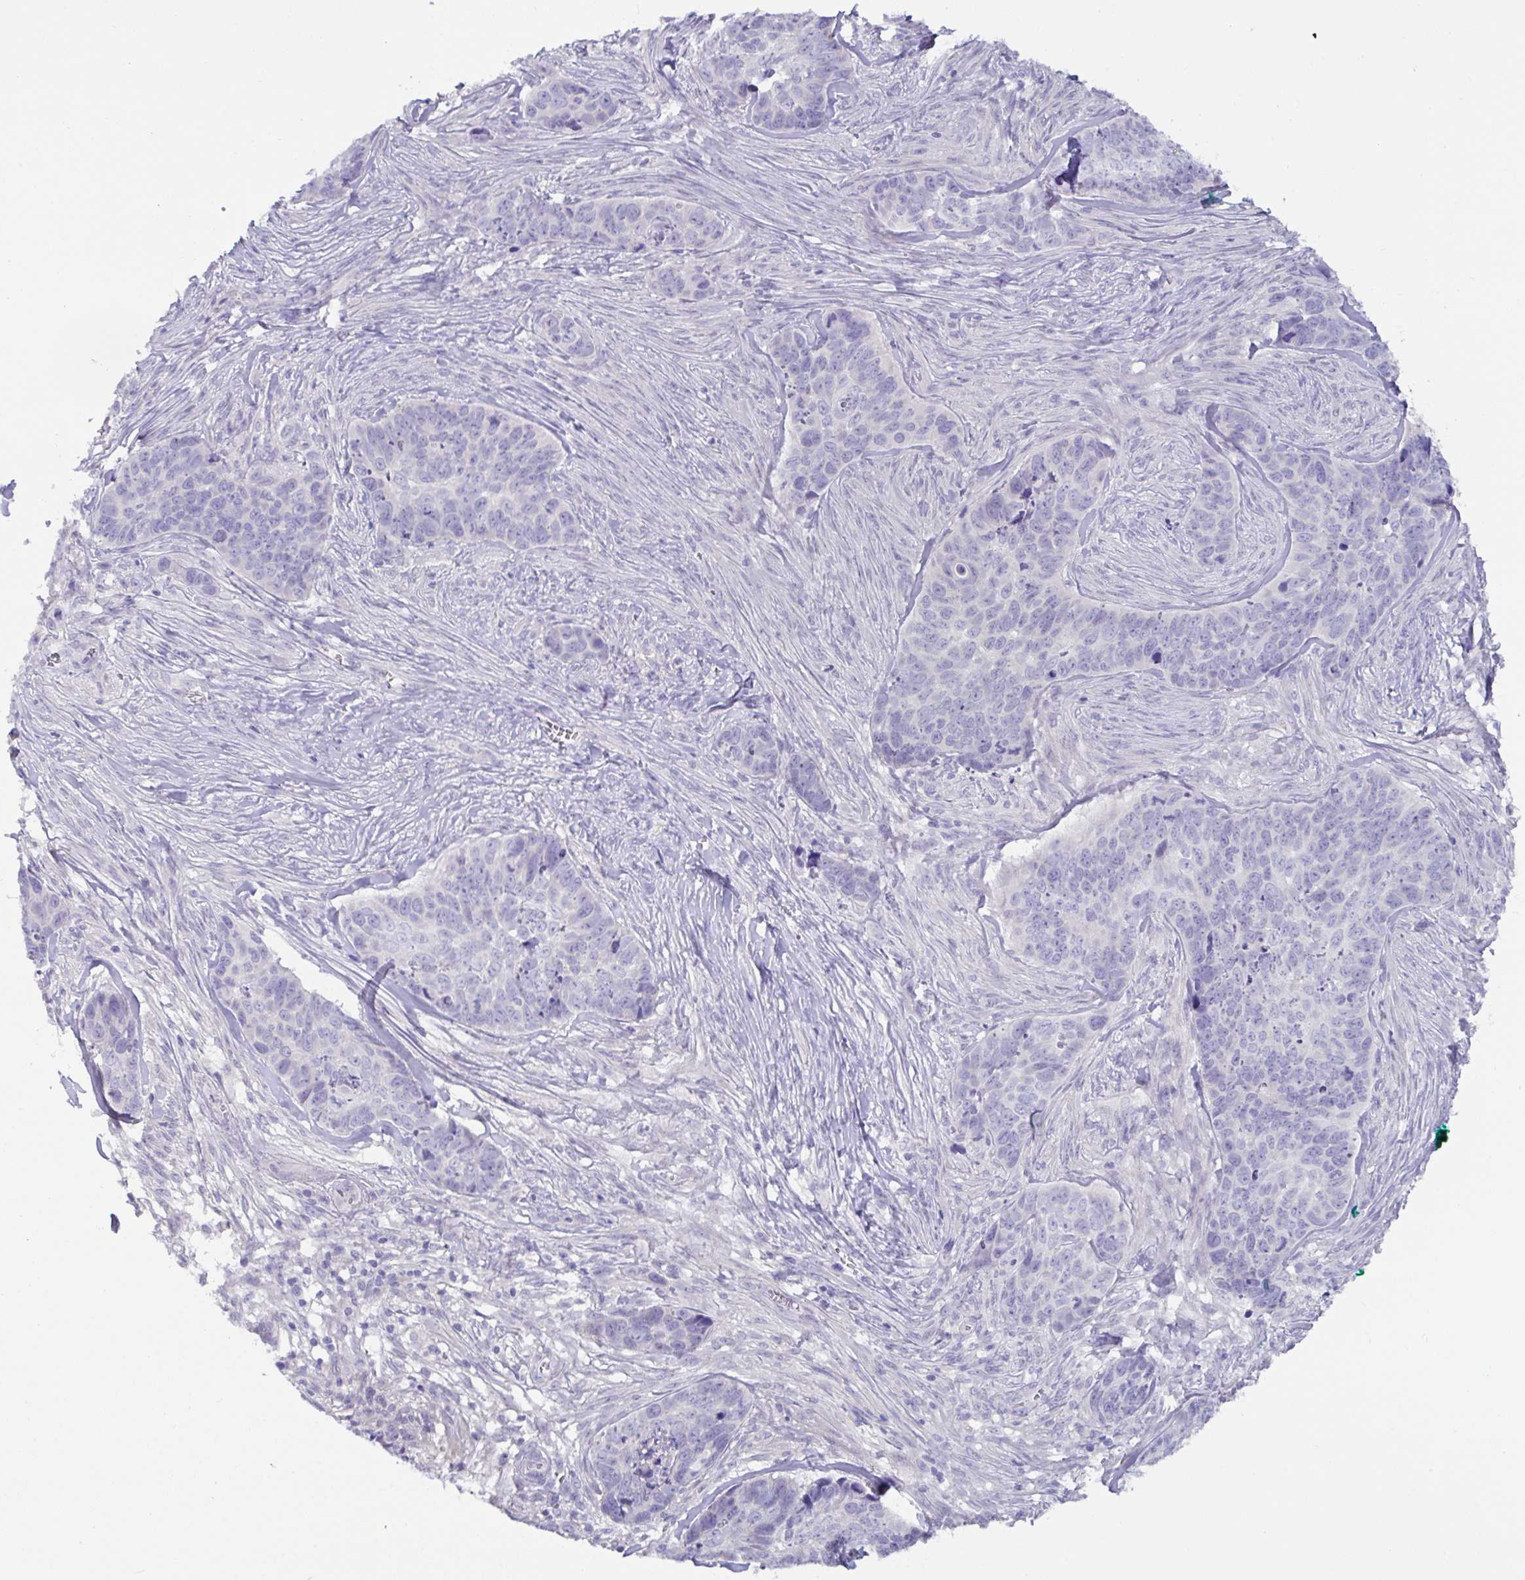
{"staining": {"intensity": "negative", "quantity": "none", "location": "none"}, "tissue": "skin cancer", "cell_type": "Tumor cells", "image_type": "cancer", "snomed": [{"axis": "morphology", "description": "Basal cell carcinoma"}, {"axis": "topography", "description": "Skin"}], "caption": "Tumor cells show no significant staining in basal cell carcinoma (skin).", "gene": "MED11", "patient": {"sex": "female", "age": 82}}